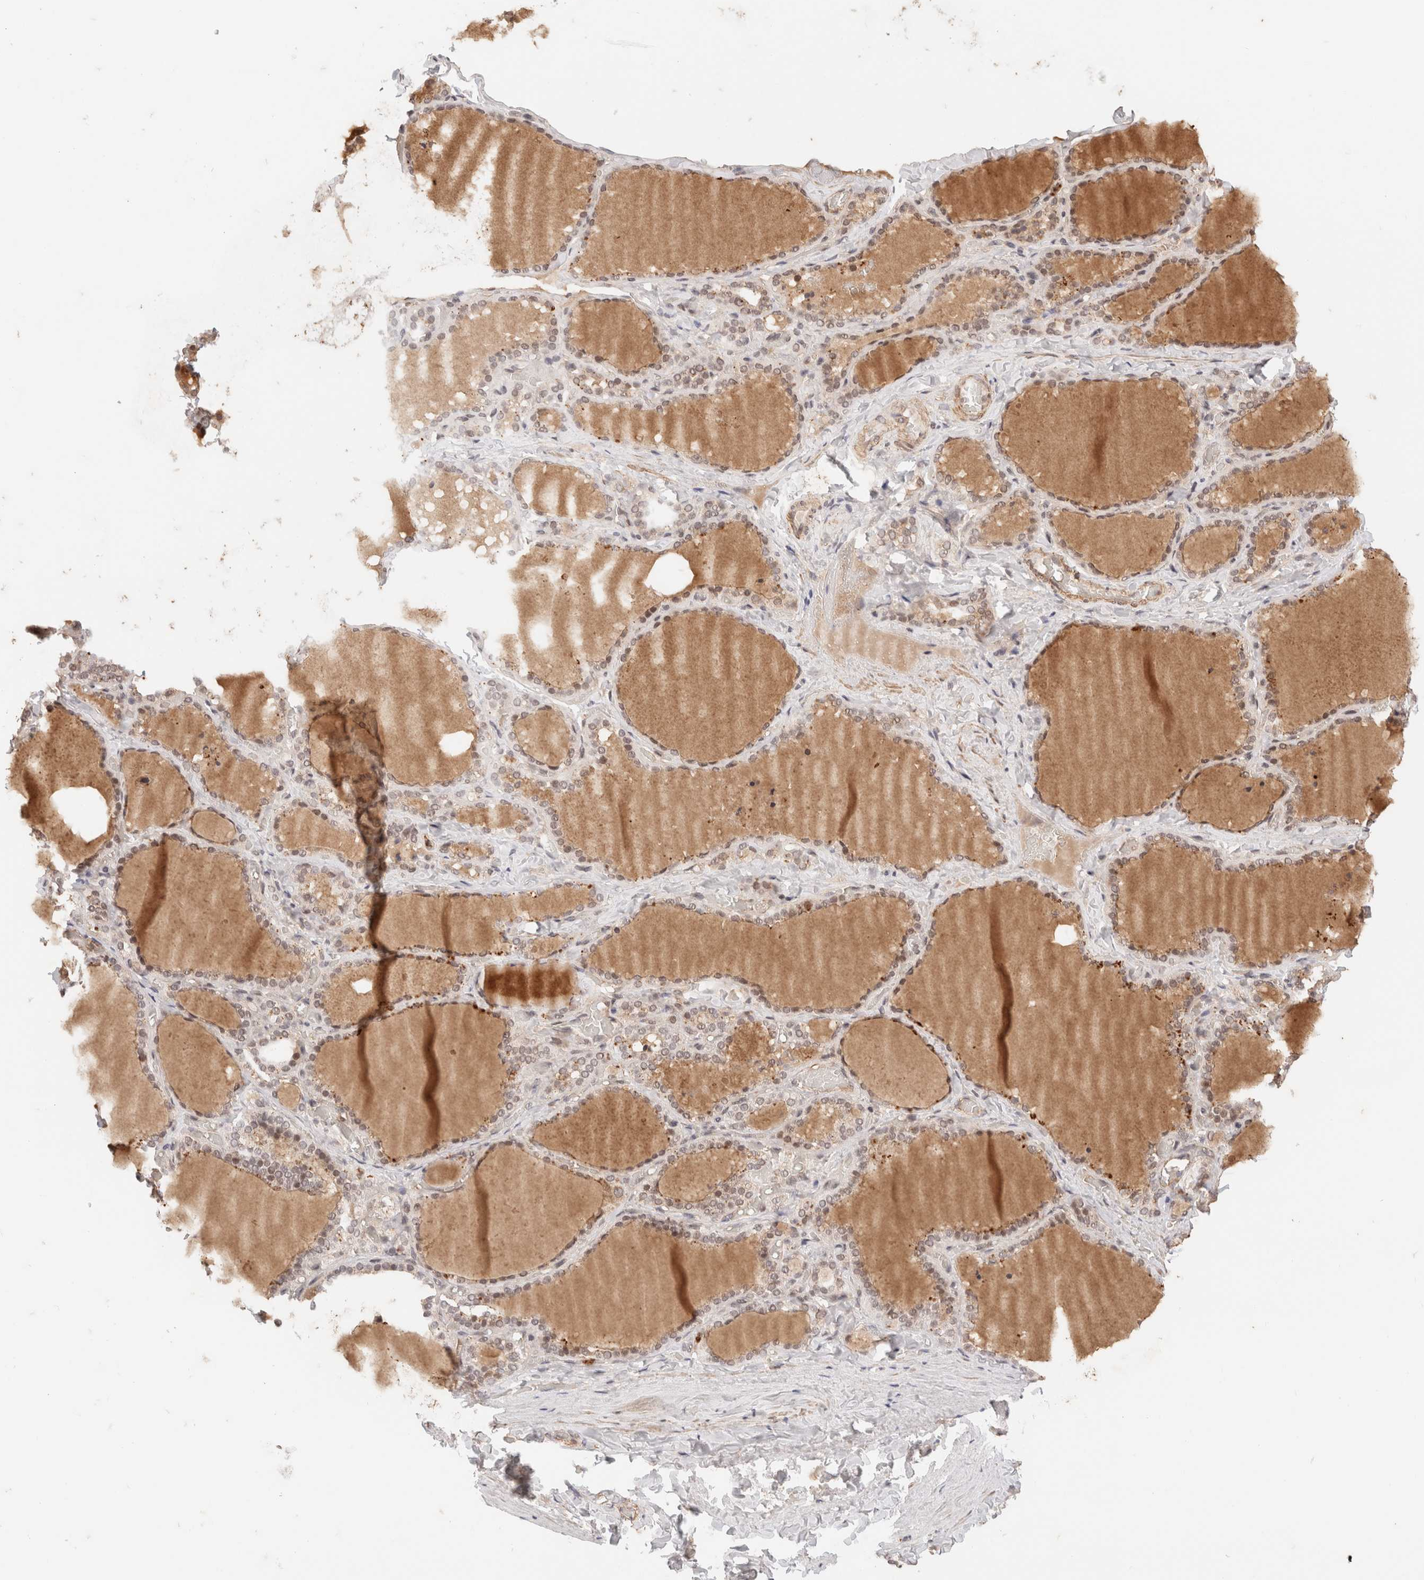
{"staining": {"intensity": "weak", "quantity": "25%-75%", "location": "cytoplasmic/membranous,nuclear"}, "tissue": "thyroid gland", "cell_type": "Glandular cells", "image_type": "normal", "snomed": [{"axis": "morphology", "description": "Normal tissue, NOS"}, {"axis": "topography", "description": "Thyroid gland"}], "caption": "Thyroid gland stained with a brown dye shows weak cytoplasmic/membranous,nuclear positive expression in about 25%-75% of glandular cells.", "gene": "BRPF3", "patient": {"sex": "female", "age": 22}}